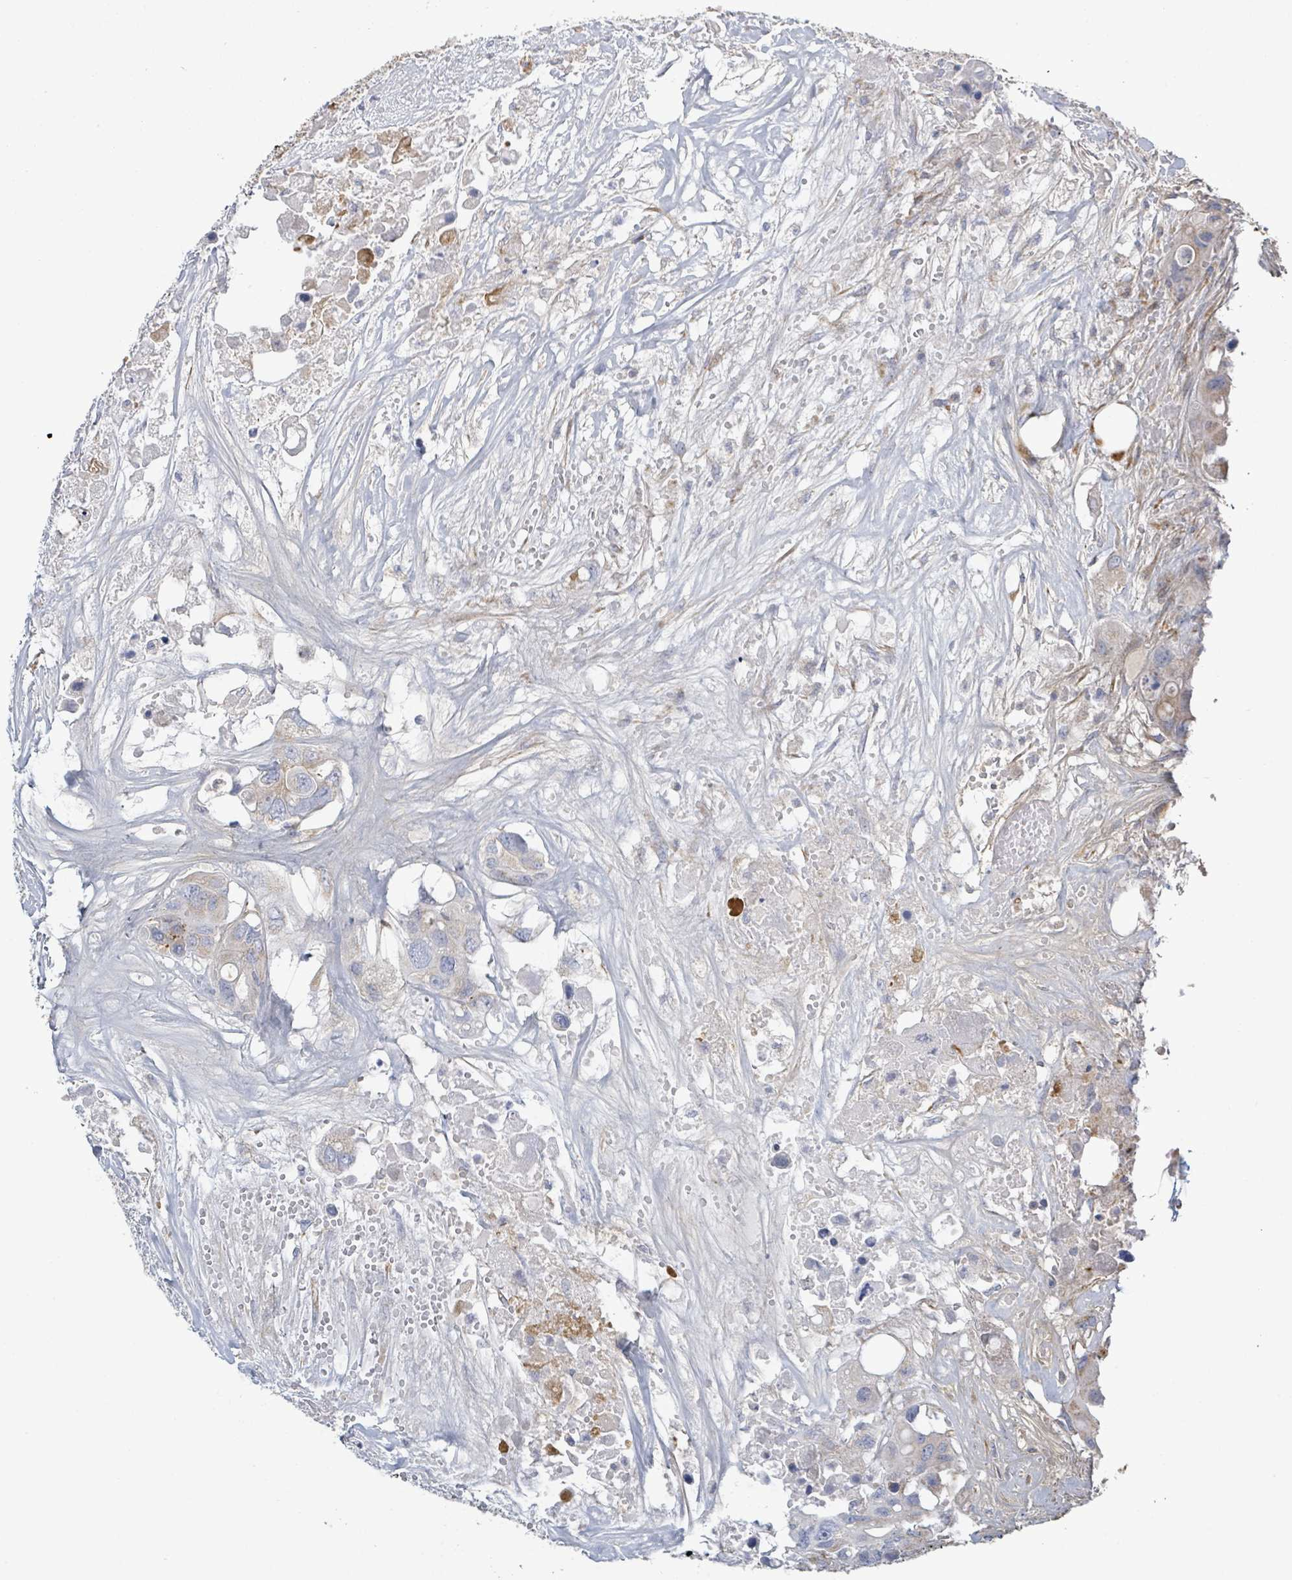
{"staining": {"intensity": "weak", "quantity": "<25%", "location": "cytoplasmic/membranous"}, "tissue": "colorectal cancer", "cell_type": "Tumor cells", "image_type": "cancer", "snomed": [{"axis": "morphology", "description": "Adenocarcinoma, NOS"}, {"axis": "topography", "description": "Colon"}], "caption": "This is an immunohistochemistry image of human adenocarcinoma (colorectal). There is no expression in tumor cells.", "gene": "ALG12", "patient": {"sex": "male", "age": 77}}